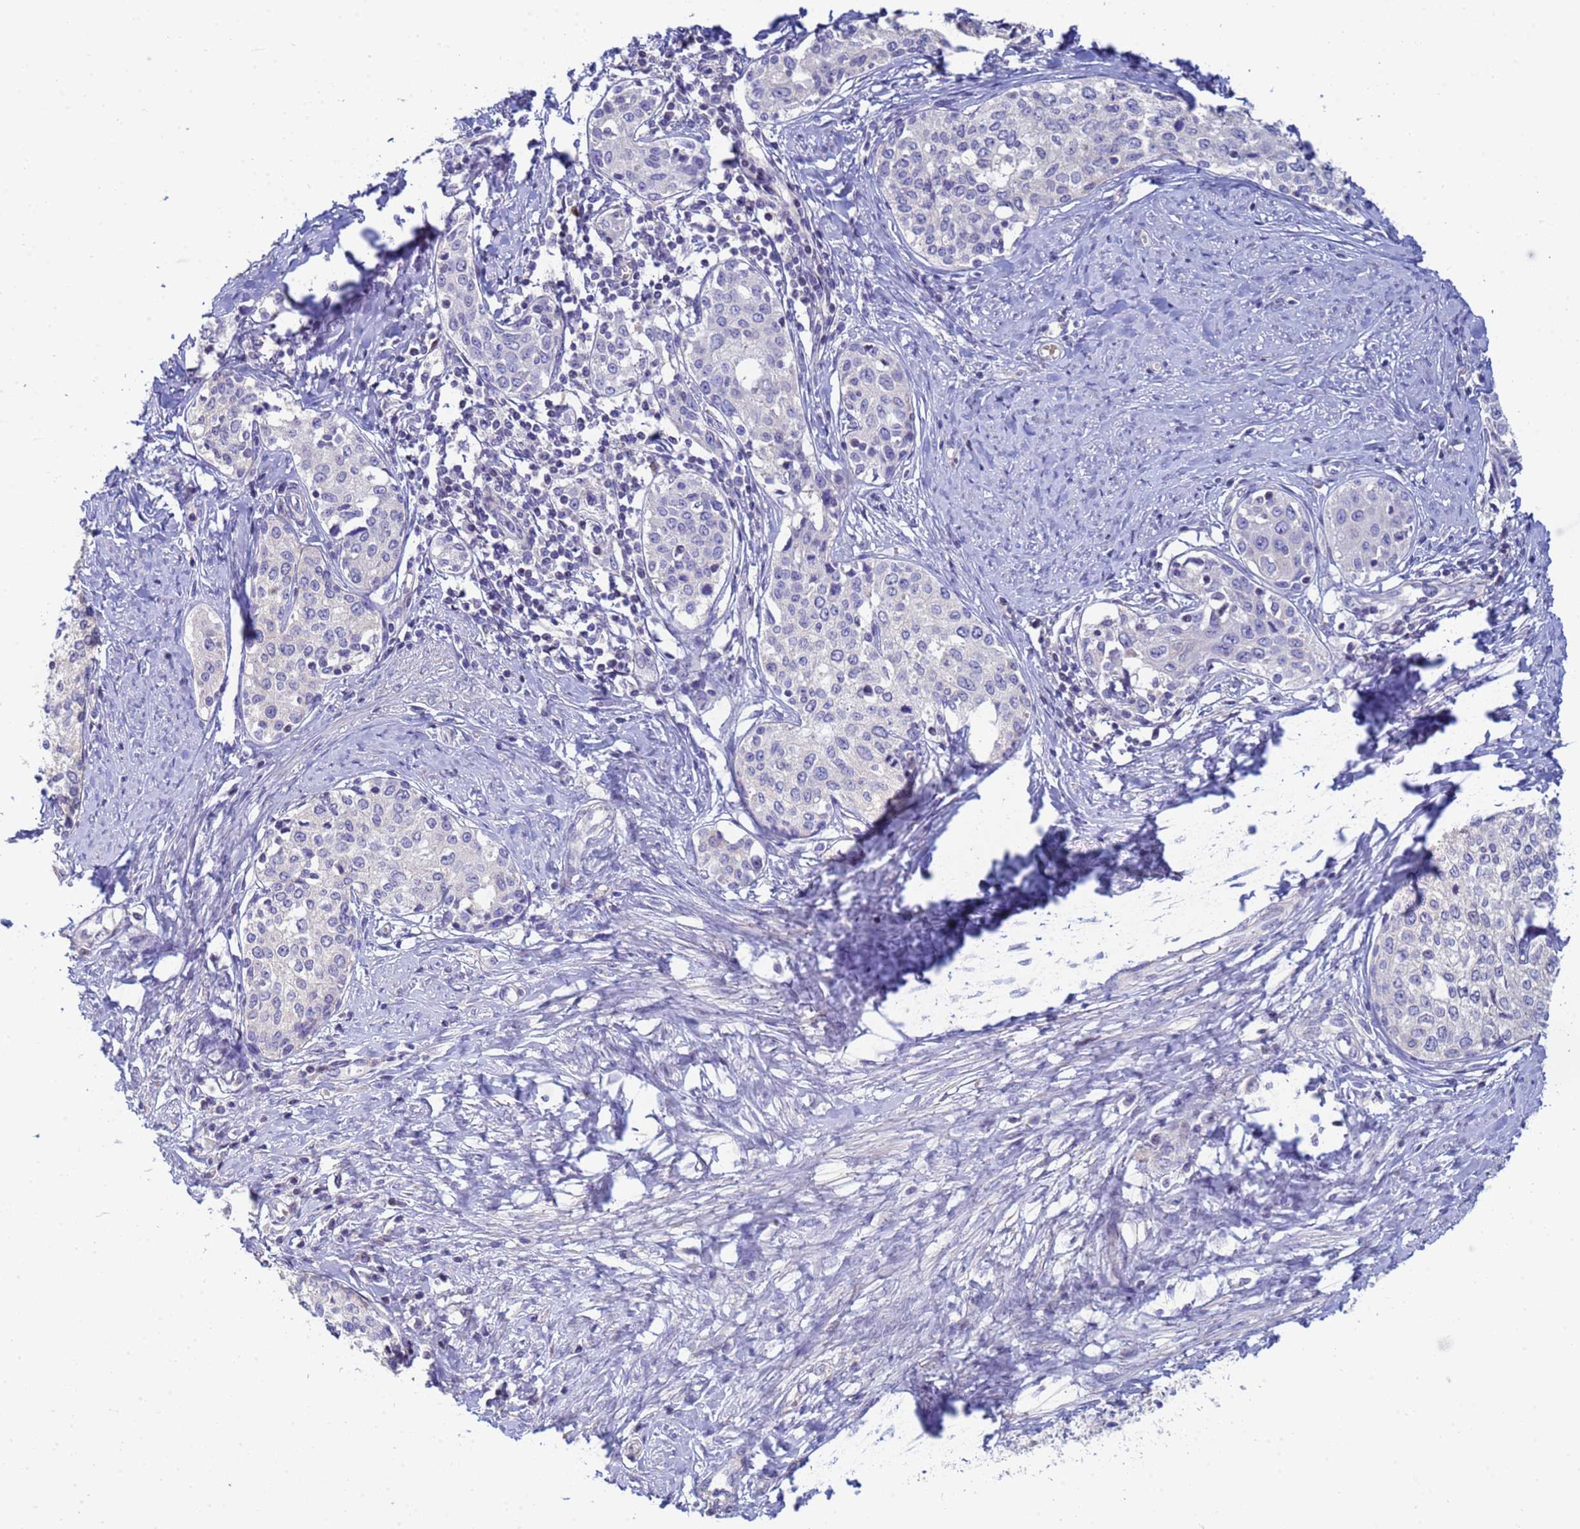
{"staining": {"intensity": "negative", "quantity": "none", "location": "none"}, "tissue": "cervical cancer", "cell_type": "Tumor cells", "image_type": "cancer", "snomed": [{"axis": "morphology", "description": "Squamous cell carcinoma, NOS"}, {"axis": "morphology", "description": "Adenocarcinoma, NOS"}, {"axis": "topography", "description": "Cervix"}], "caption": "A high-resolution photomicrograph shows immunohistochemistry staining of squamous cell carcinoma (cervical), which demonstrates no significant positivity in tumor cells.", "gene": "PPP6R1", "patient": {"sex": "female", "age": 52}}